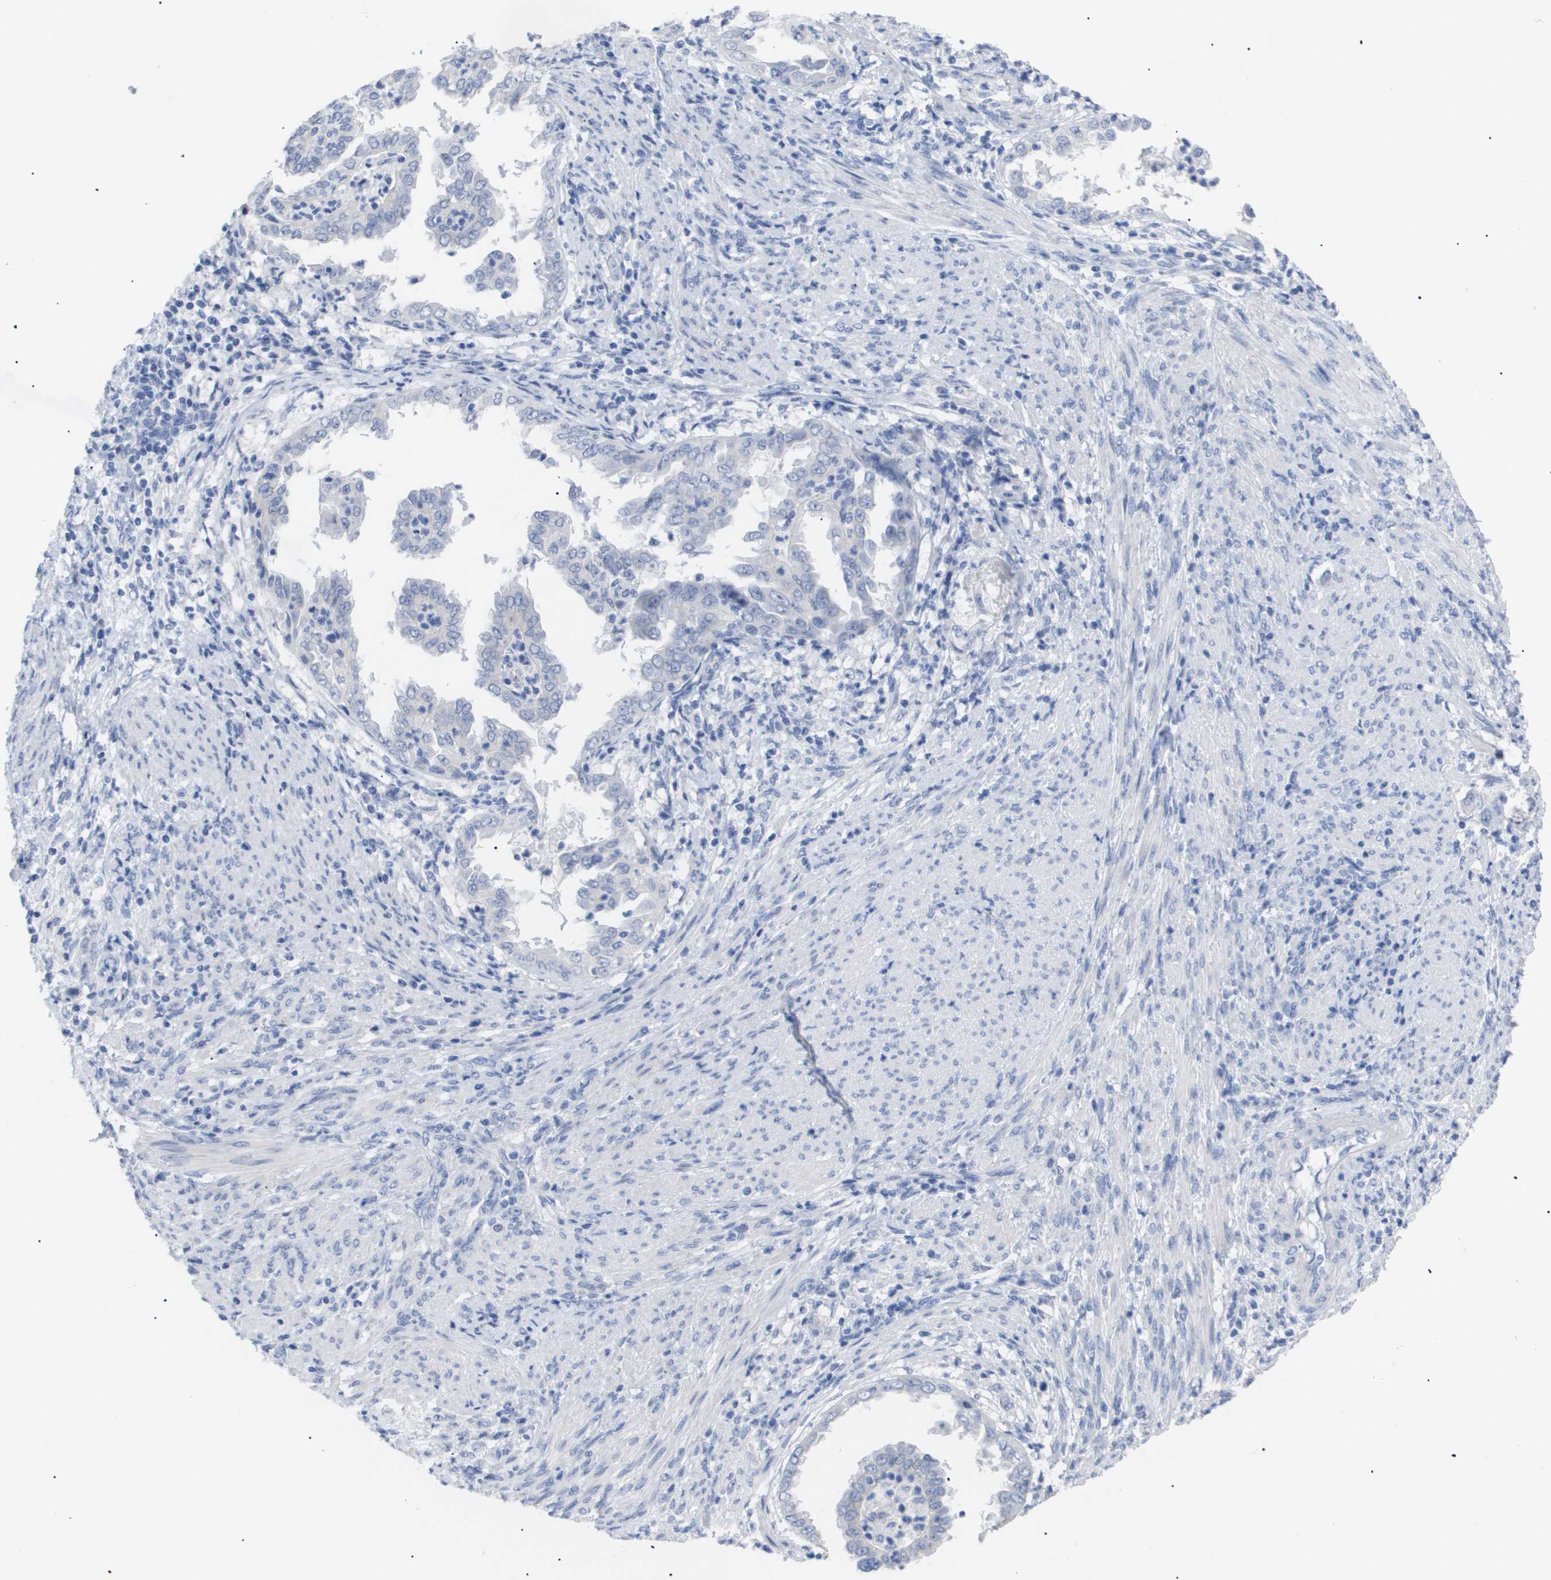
{"staining": {"intensity": "negative", "quantity": "none", "location": "none"}, "tissue": "endometrial cancer", "cell_type": "Tumor cells", "image_type": "cancer", "snomed": [{"axis": "morphology", "description": "Adenocarcinoma, NOS"}, {"axis": "topography", "description": "Endometrium"}], "caption": "A photomicrograph of human endometrial cancer is negative for staining in tumor cells.", "gene": "CAV3", "patient": {"sex": "female", "age": 85}}